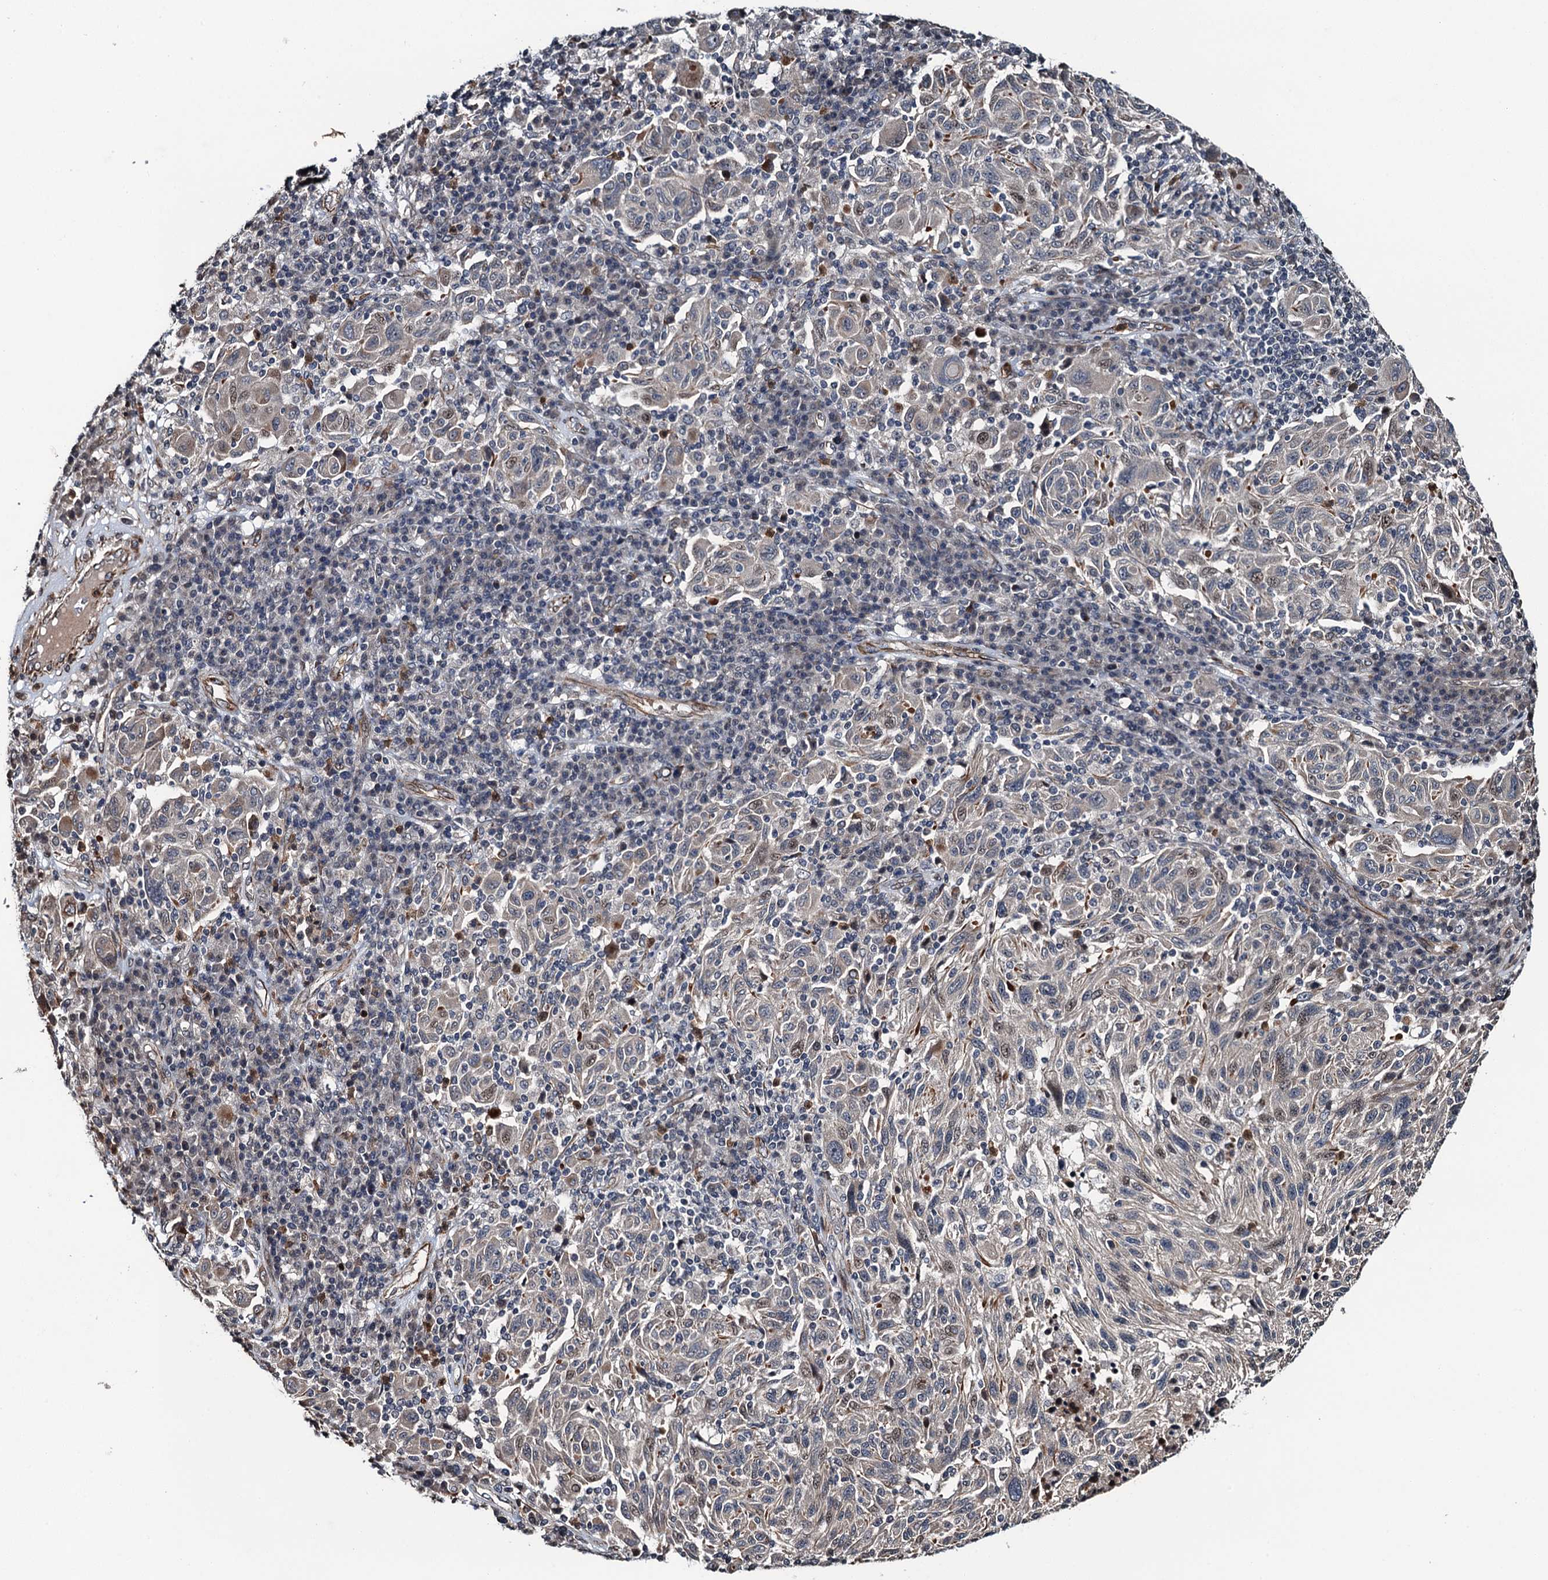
{"staining": {"intensity": "negative", "quantity": "none", "location": "none"}, "tissue": "melanoma", "cell_type": "Tumor cells", "image_type": "cancer", "snomed": [{"axis": "morphology", "description": "Malignant melanoma, NOS"}, {"axis": "topography", "description": "Skin"}], "caption": "IHC photomicrograph of neoplastic tissue: human malignant melanoma stained with DAB (3,3'-diaminobenzidine) exhibits no significant protein staining in tumor cells. The staining was performed using DAB (3,3'-diaminobenzidine) to visualize the protein expression in brown, while the nuclei were stained in blue with hematoxylin (Magnification: 20x).", "gene": "WHAMM", "patient": {"sex": "male", "age": 53}}